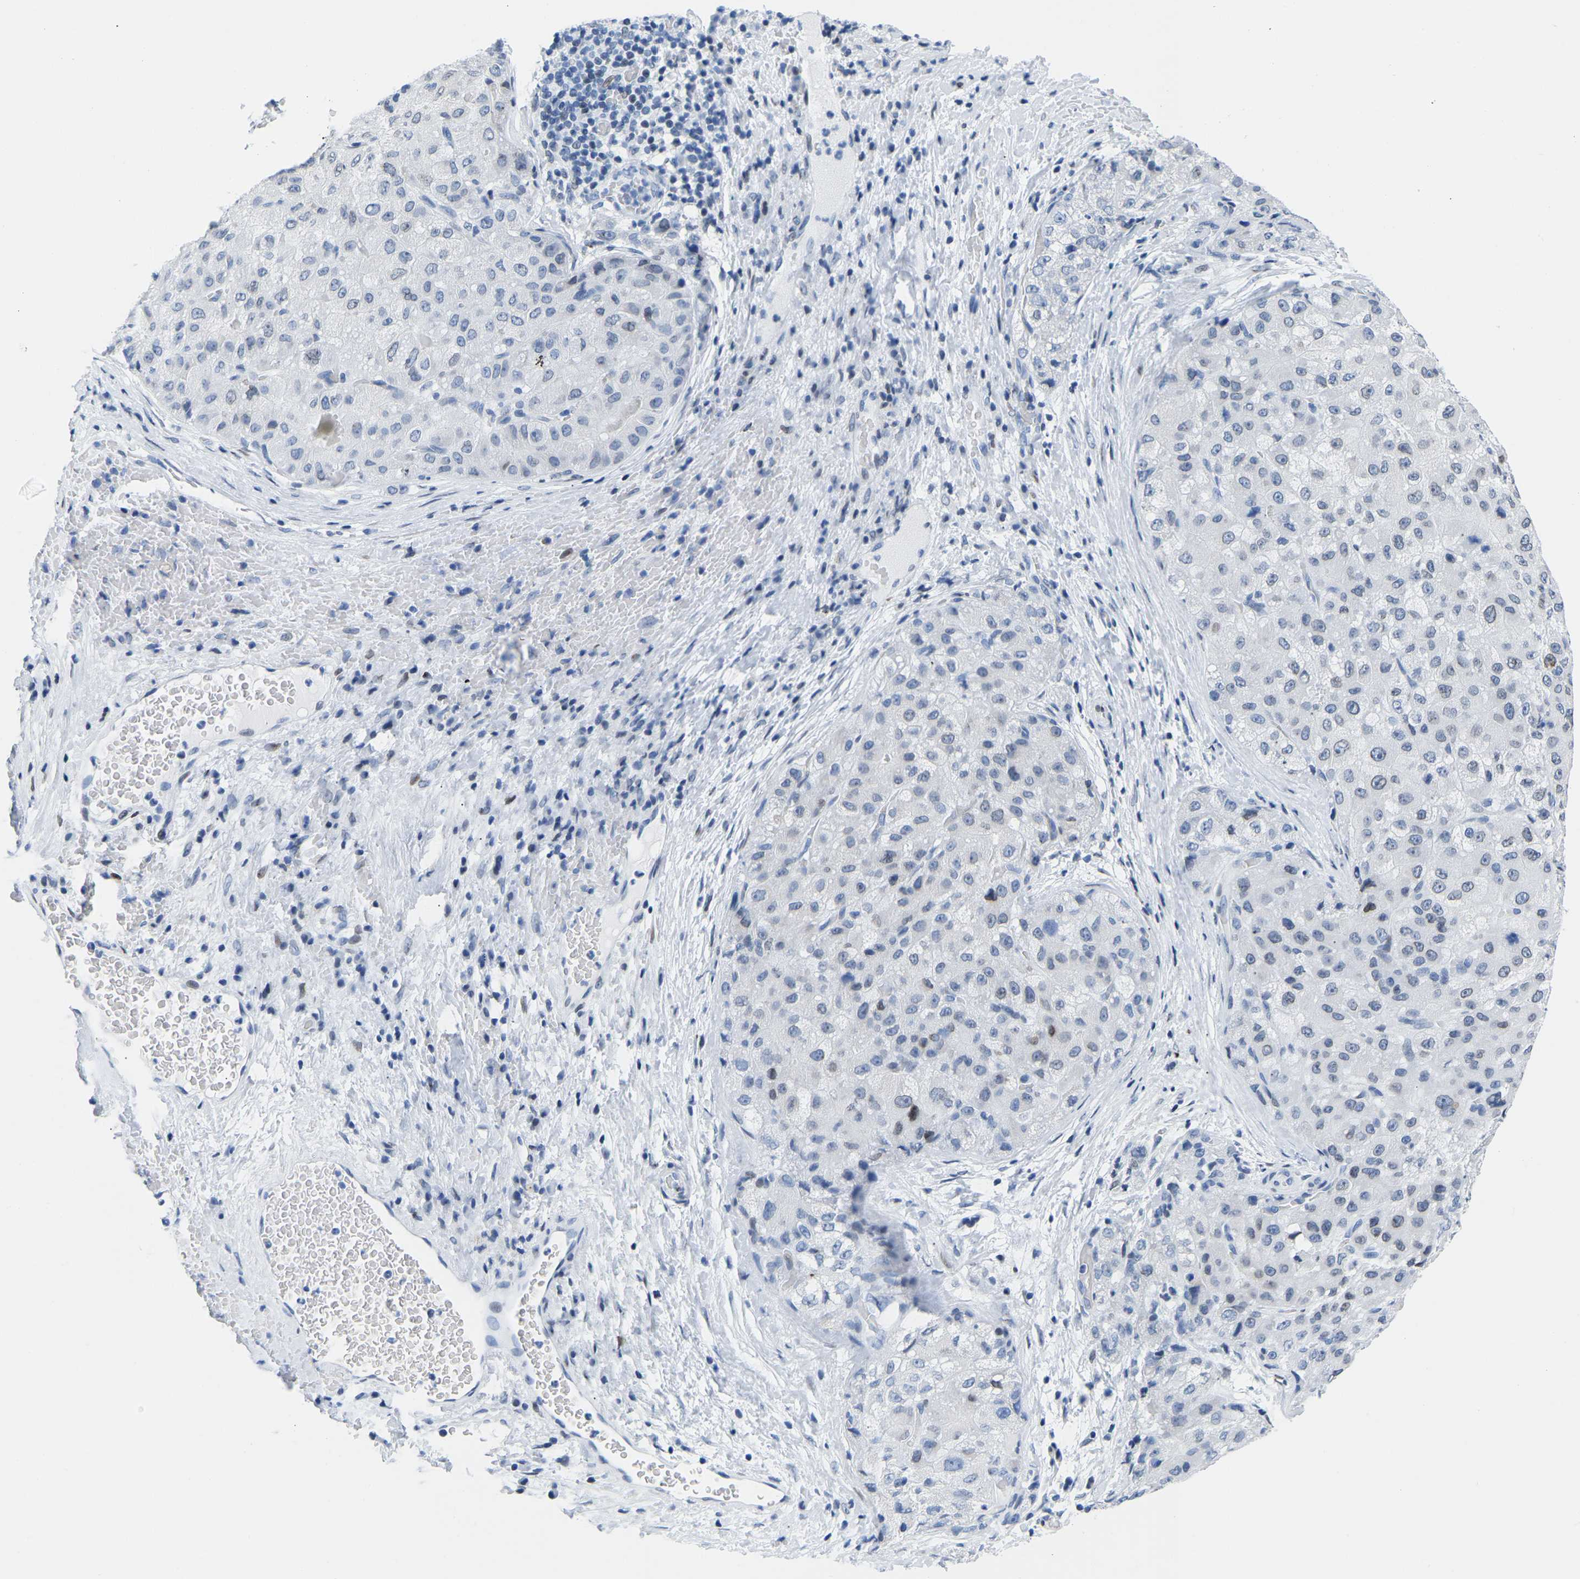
{"staining": {"intensity": "weak", "quantity": "<25%", "location": "nuclear"}, "tissue": "liver cancer", "cell_type": "Tumor cells", "image_type": "cancer", "snomed": [{"axis": "morphology", "description": "Carcinoma, Hepatocellular, NOS"}, {"axis": "topography", "description": "Liver"}], "caption": "Immunohistochemistry photomicrograph of neoplastic tissue: human hepatocellular carcinoma (liver) stained with DAB reveals no significant protein positivity in tumor cells.", "gene": "UPK3A", "patient": {"sex": "male", "age": 80}}